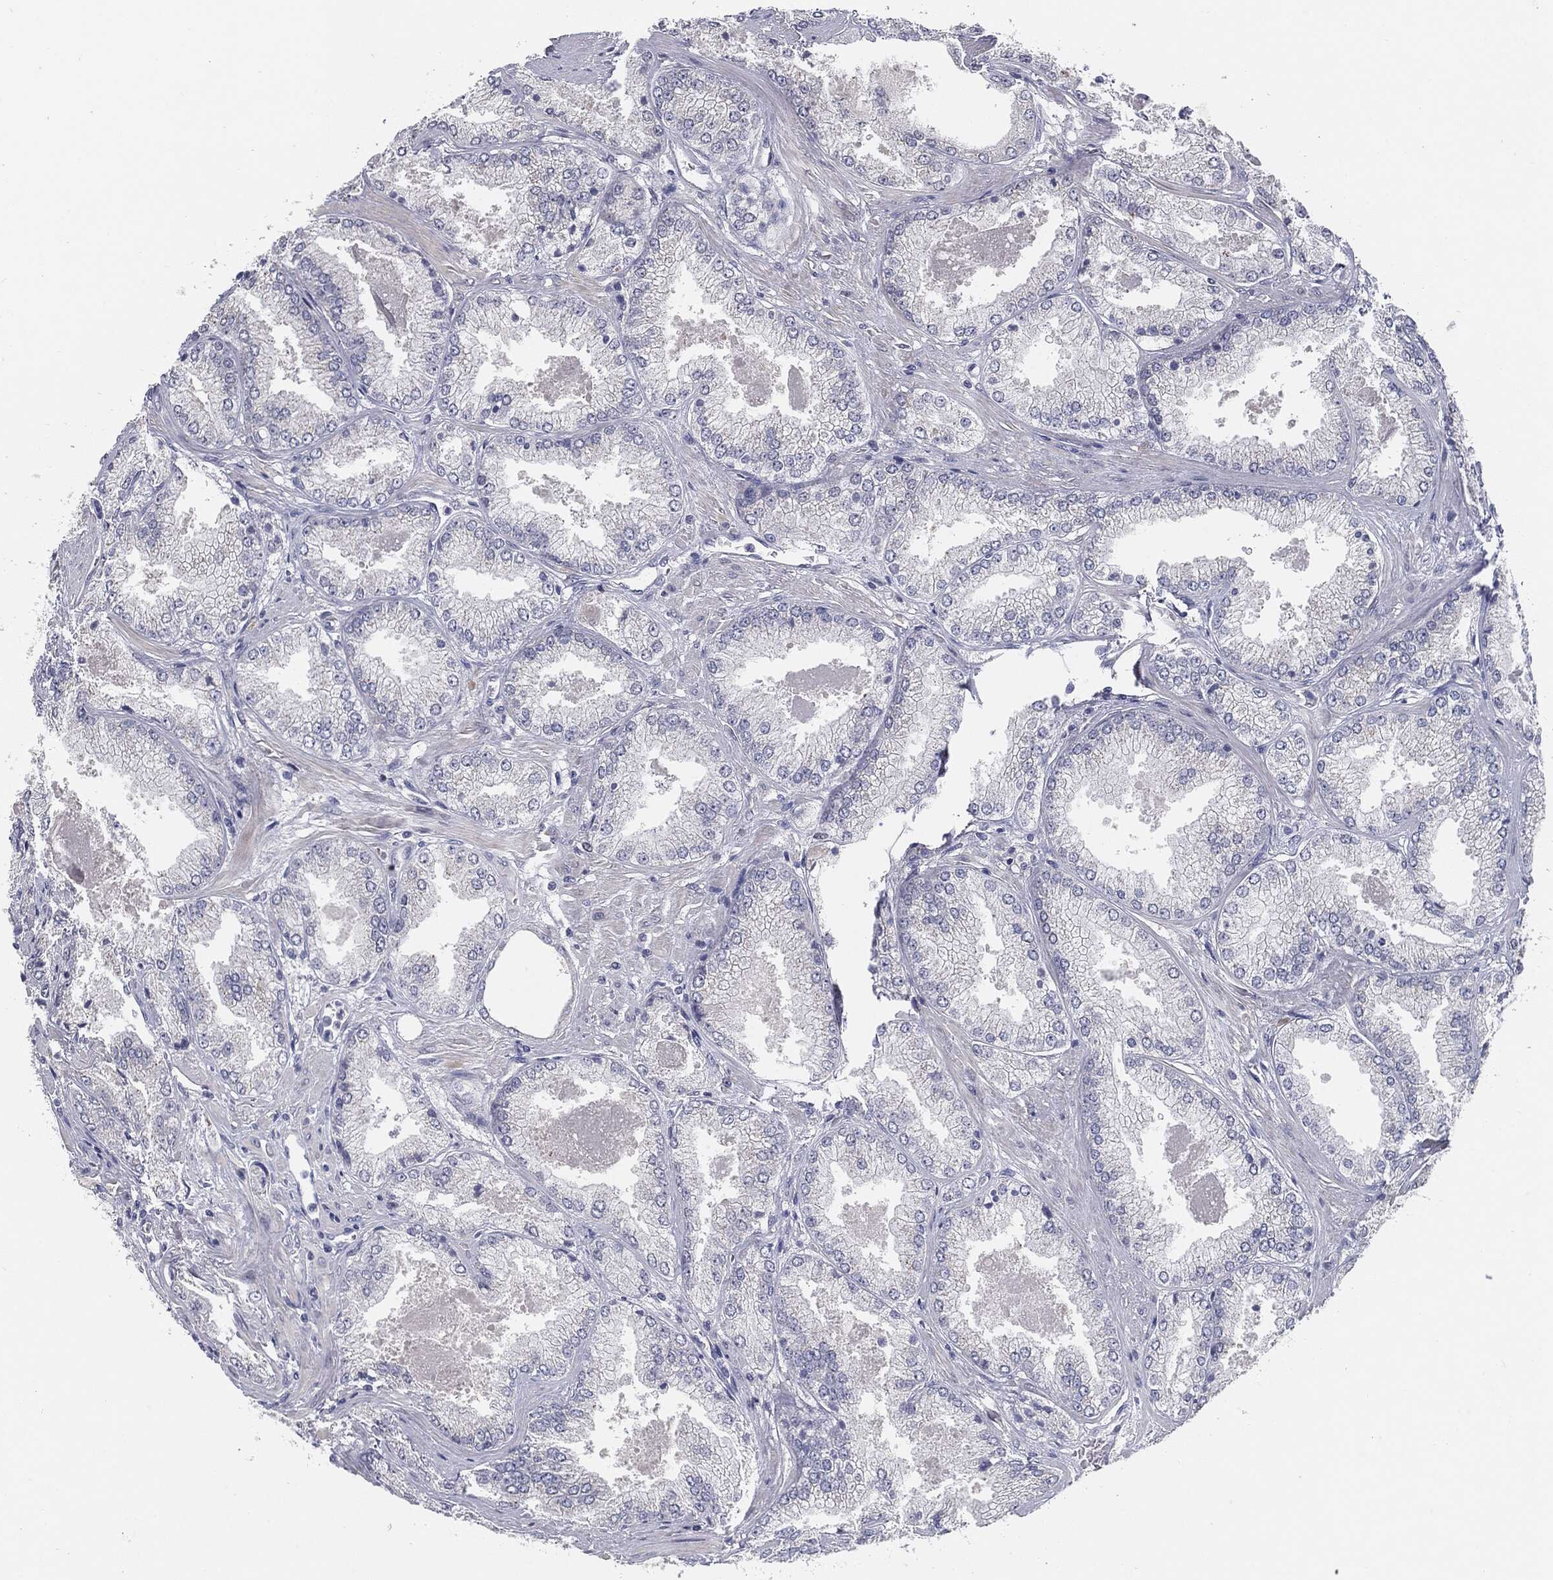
{"staining": {"intensity": "negative", "quantity": "none", "location": "none"}, "tissue": "prostate cancer", "cell_type": "Tumor cells", "image_type": "cancer", "snomed": [{"axis": "morphology", "description": "Adenocarcinoma, Low grade"}, {"axis": "topography", "description": "Prostate"}], "caption": "Human prostate low-grade adenocarcinoma stained for a protein using immunohistochemistry exhibits no expression in tumor cells.", "gene": "KRT5", "patient": {"sex": "male", "age": 68}}